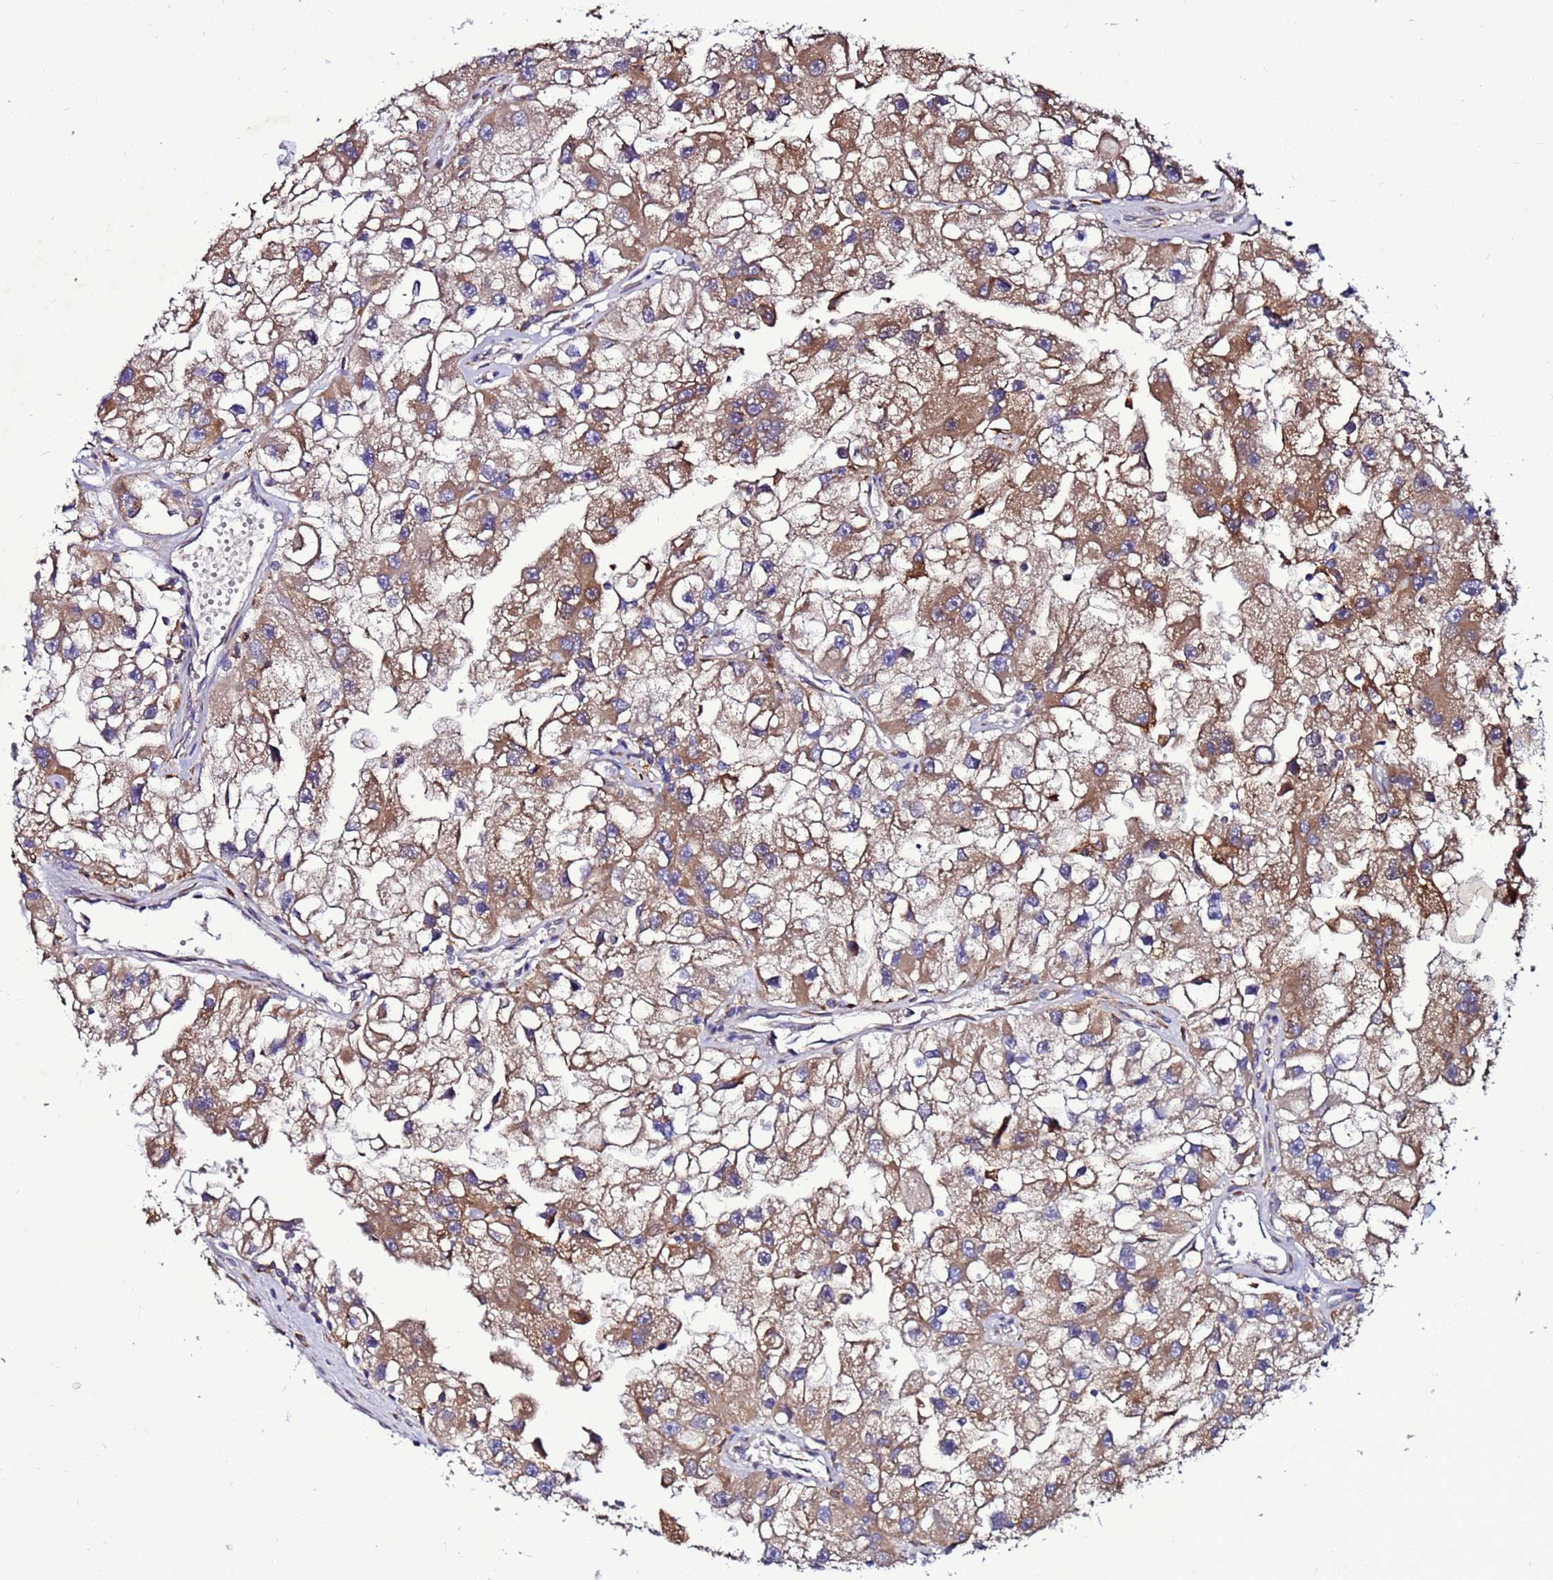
{"staining": {"intensity": "moderate", "quantity": ">75%", "location": "cytoplasmic/membranous"}, "tissue": "renal cancer", "cell_type": "Tumor cells", "image_type": "cancer", "snomed": [{"axis": "morphology", "description": "Adenocarcinoma, NOS"}, {"axis": "topography", "description": "Kidney"}], "caption": "Immunohistochemistry (IHC) staining of renal cancer (adenocarcinoma), which demonstrates medium levels of moderate cytoplasmic/membranous staining in approximately >75% of tumor cells indicating moderate cytoplasmic/membranous protein staining. The staining was performed using DAB (3,3'-diaminobenzidine) (brown) for protein detection and nuclei were counterstained in hematoxylin (blue).", "gene": "ANTKMT", "patient": {"sex": "male", "age": 63}}